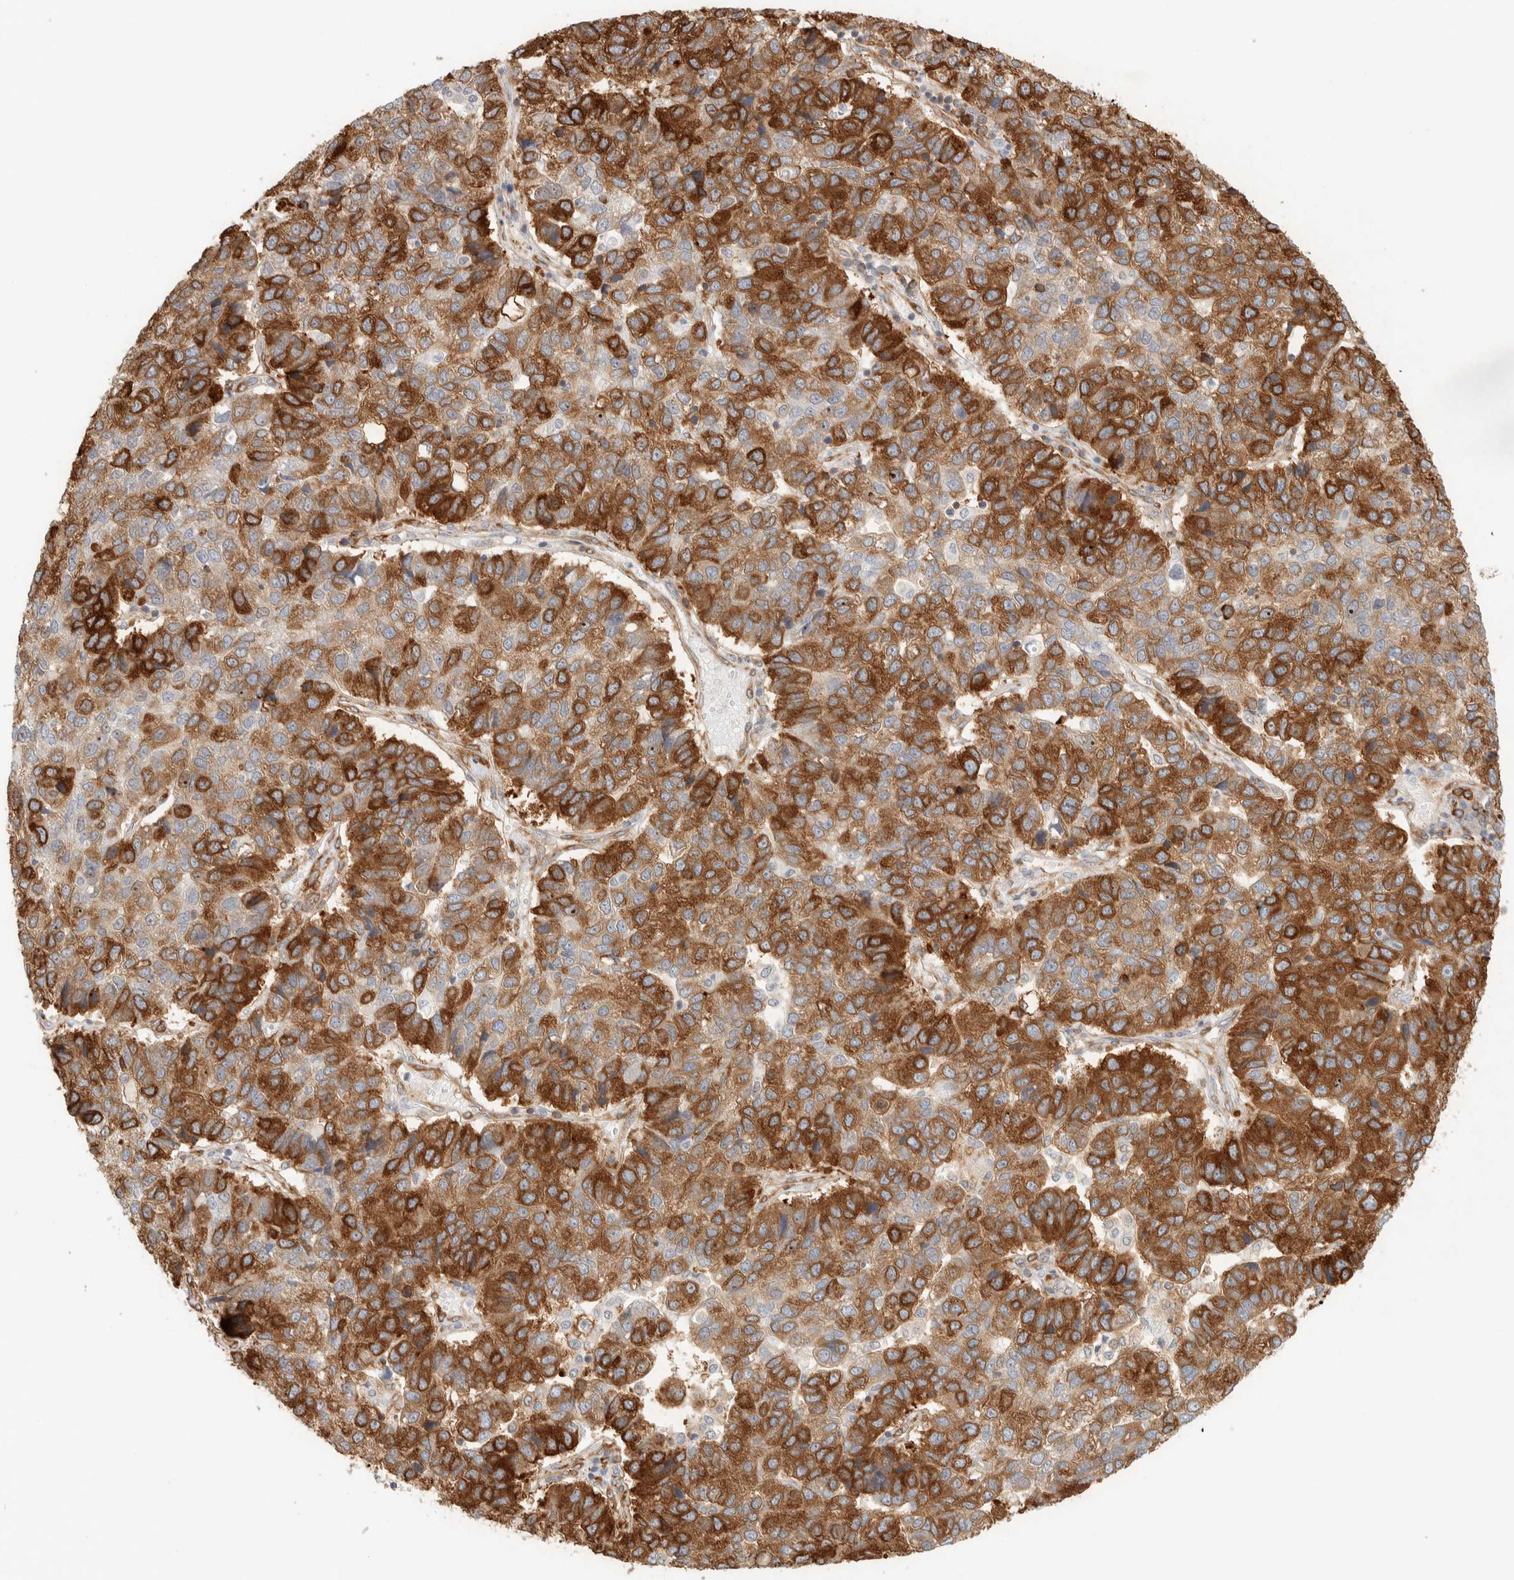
{"staining": {"intensity": "strong", "quantity": ">75%", "location": "cytoplasmic/membranous"}, "tissue": "pancreatic cancer", "cell_type": "Tumor cells", "image_type": "cancer", "snomed": [{"axis": "morphology", "description": "Adenocarcinoma, NOS"}, {"axis": "topography", "description": "Pancreas"}], "caption": "DAB immunohistochemical staining of human adenocarcinoma (pancreatic) reveals strong cytoplasmic/membranous protein expression in about >75% of tumor cells.", "gene": "LLGL2", "patient": {"sex": "female", "age": 61}}